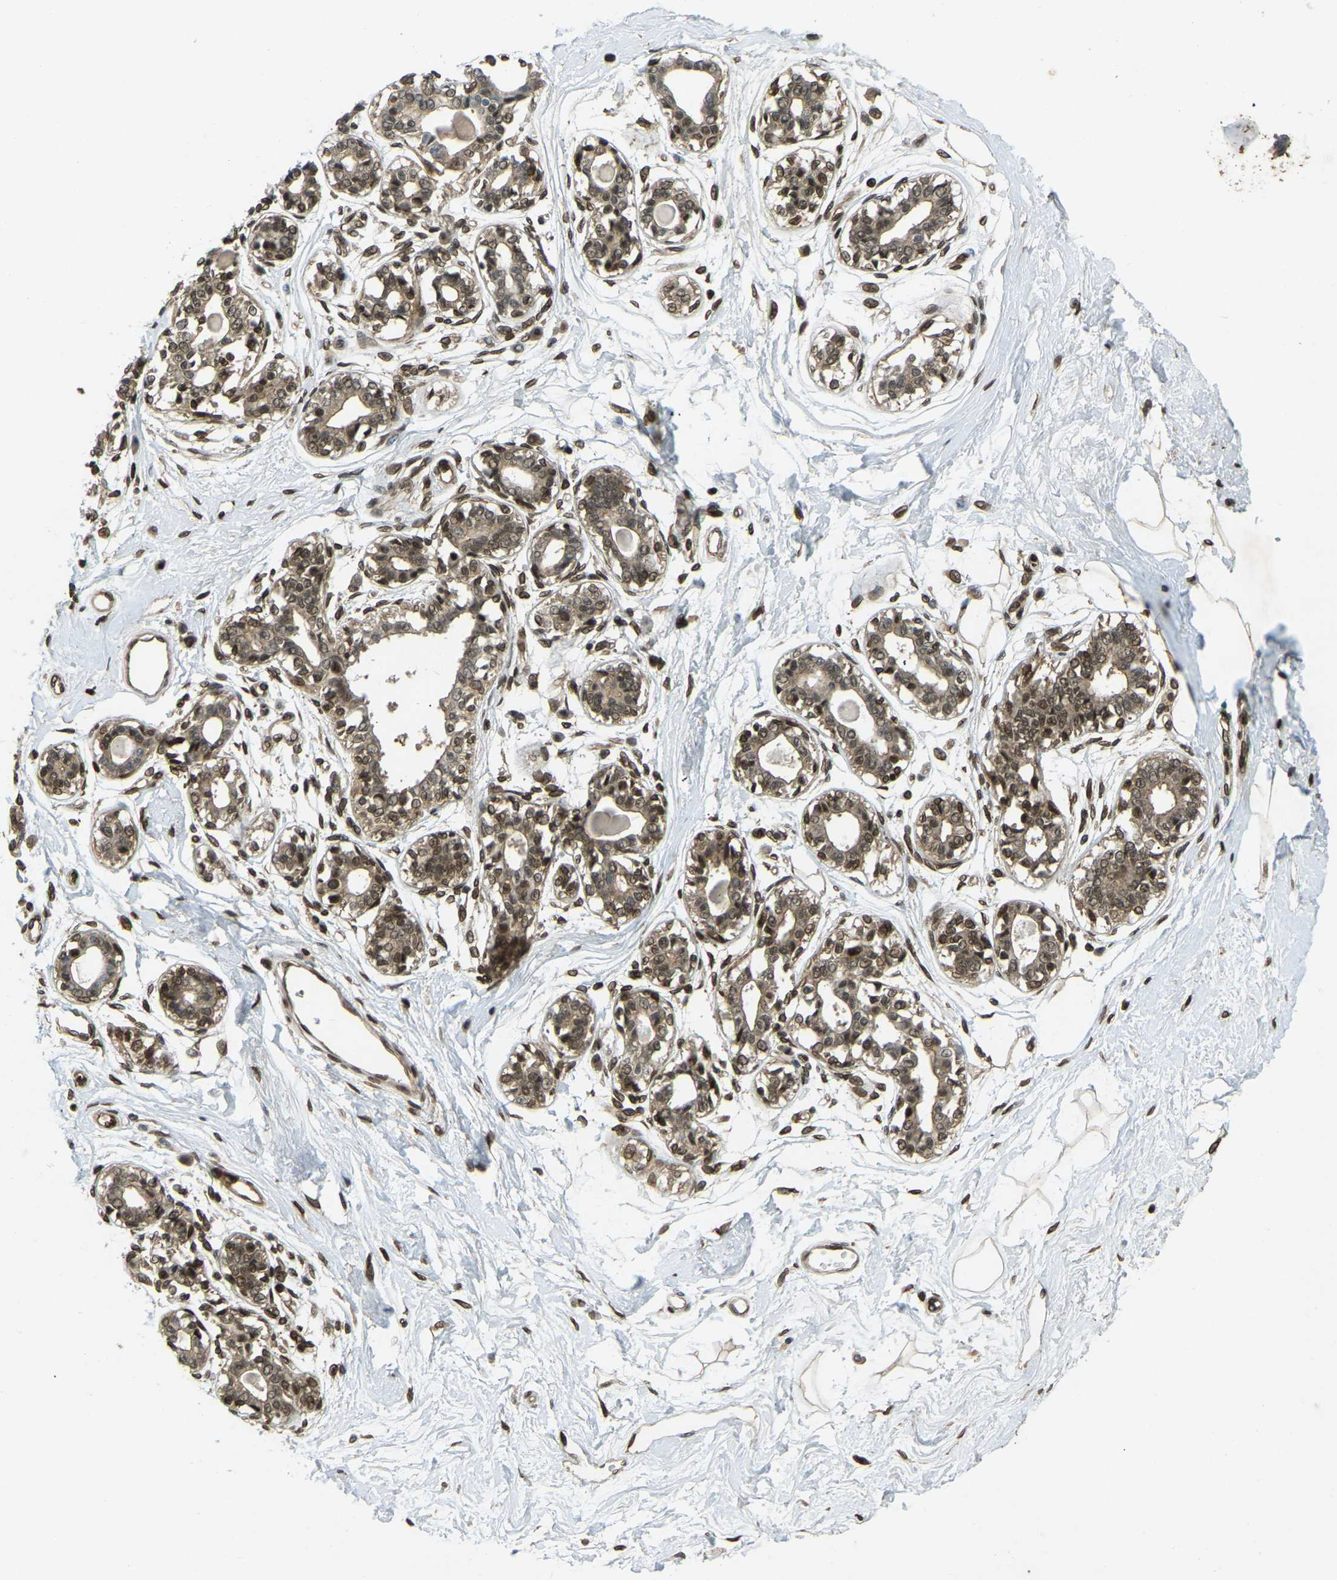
{"staining": {"intensity": "moderate", "quantity": ">75%", "location": "nuclear"}, "tissue": "breast", "cell_type": "Adipocytes", "image_type": "normal", "snomed": [{"axis": "morphology", "description": "Normal tissue, NOS"}, {"axis": "topography", "description": "Breast"}], "caption": "The micrograph displays immunohistochemical staining of unremarkable breast. There is moderate nuclear expression is appreciated in approximately >75% of adipocytes.", "gene": "SYNE1", "patient": {"sex": "female", "age": 45}}